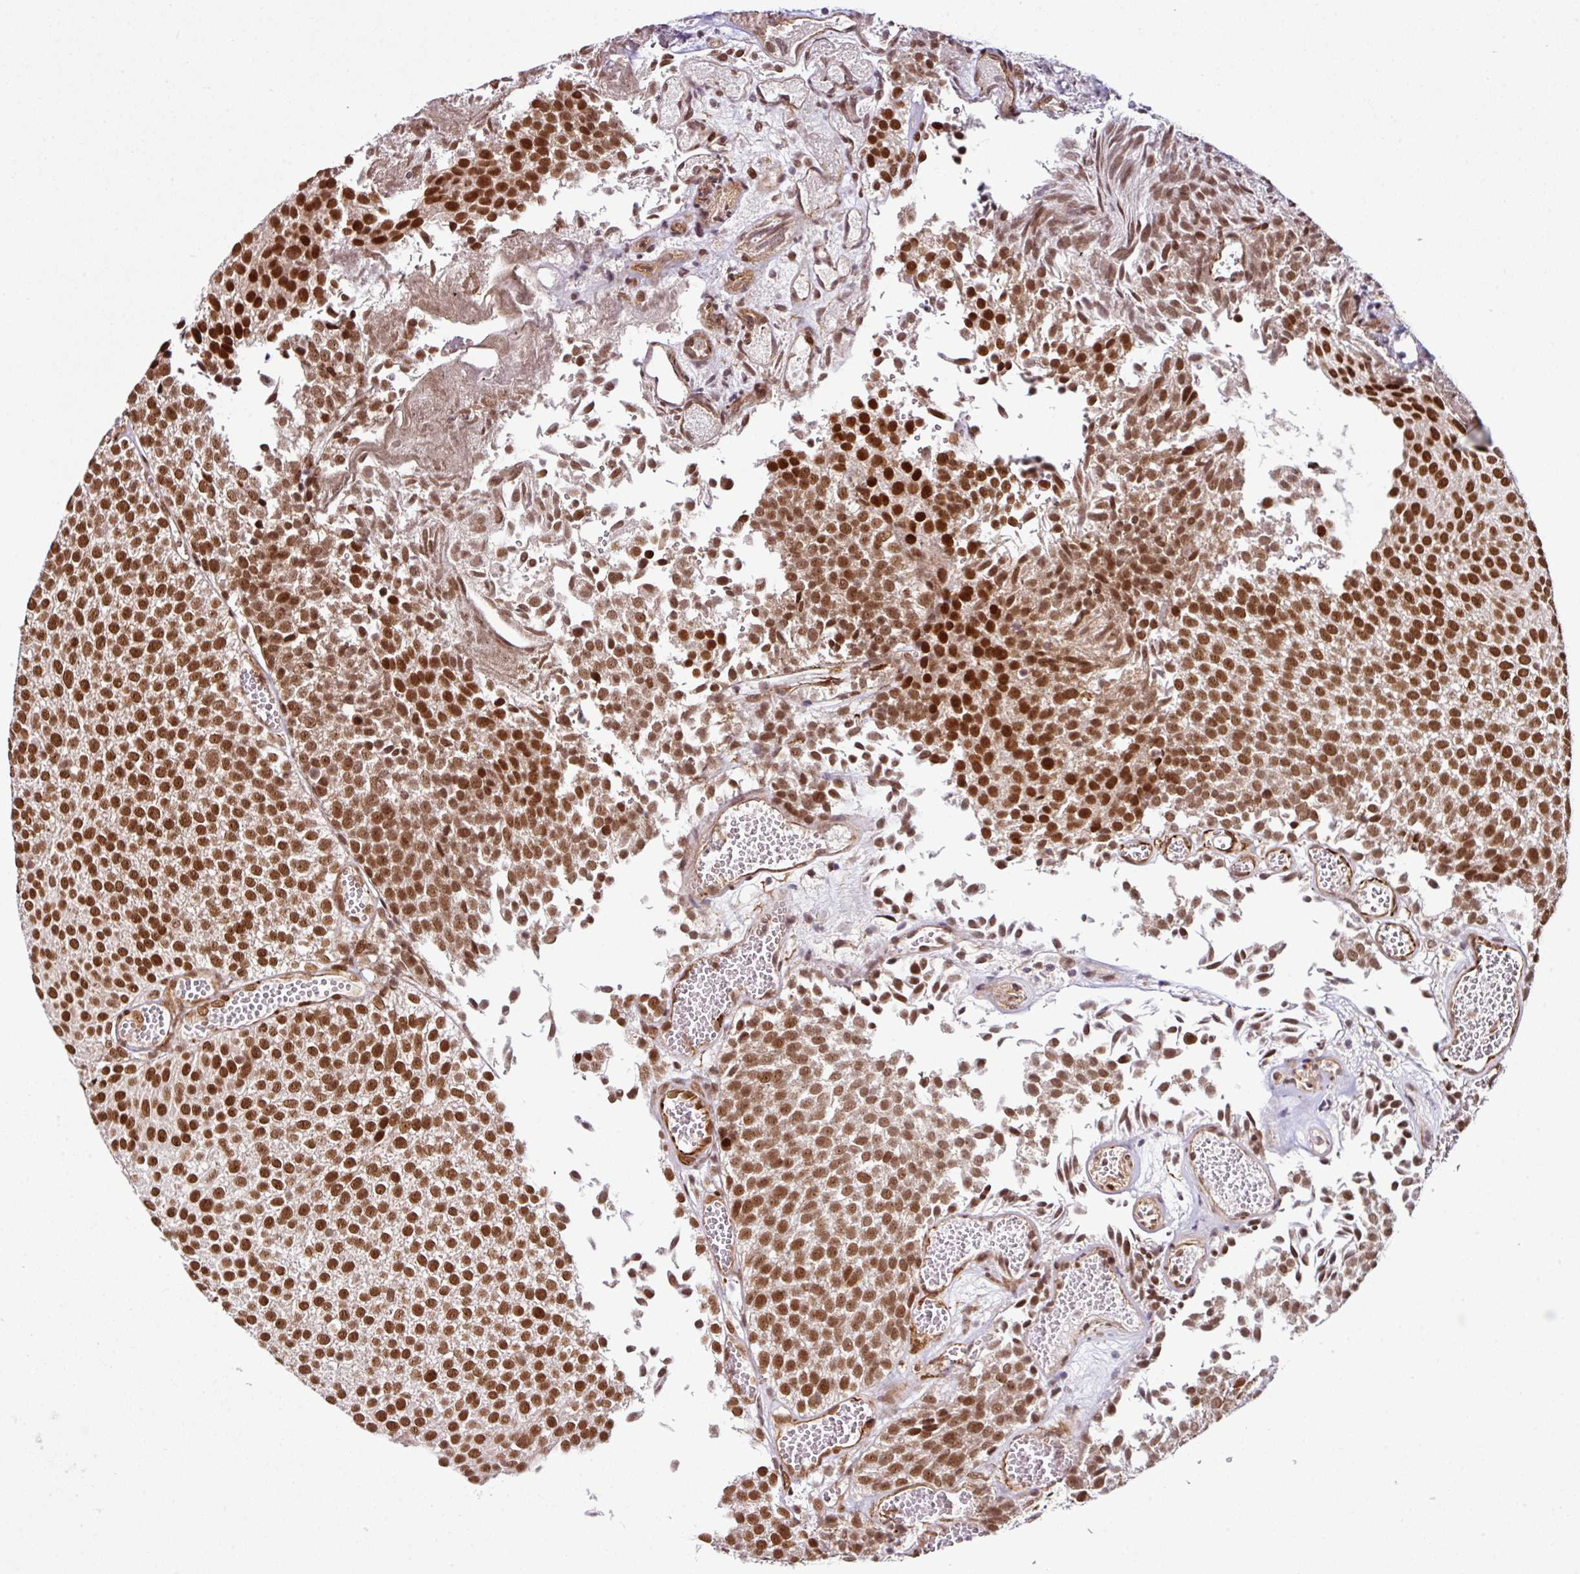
{"staining": {"intensity": "strong", "quantity": ">75%", "location": "nuclear"}, "tissue": "urothelial cancer", "cell_type": "Tumor cells", "image_type": "cancer", "snomed": [{"axis": "morphology", "description": "Urothelial carcinoma, Low grade"}, {"axis": "topography", "description": "Urinary bladder"}], "caption": "Immunohistochemistry (IHC) of human low-grade urothelial carcinoma exhibits high levels of strong nuclear positivity in about >75% of tumor cells.", "gene": "MORF4L2", "patient": {"sex": "female", "age": 79}}